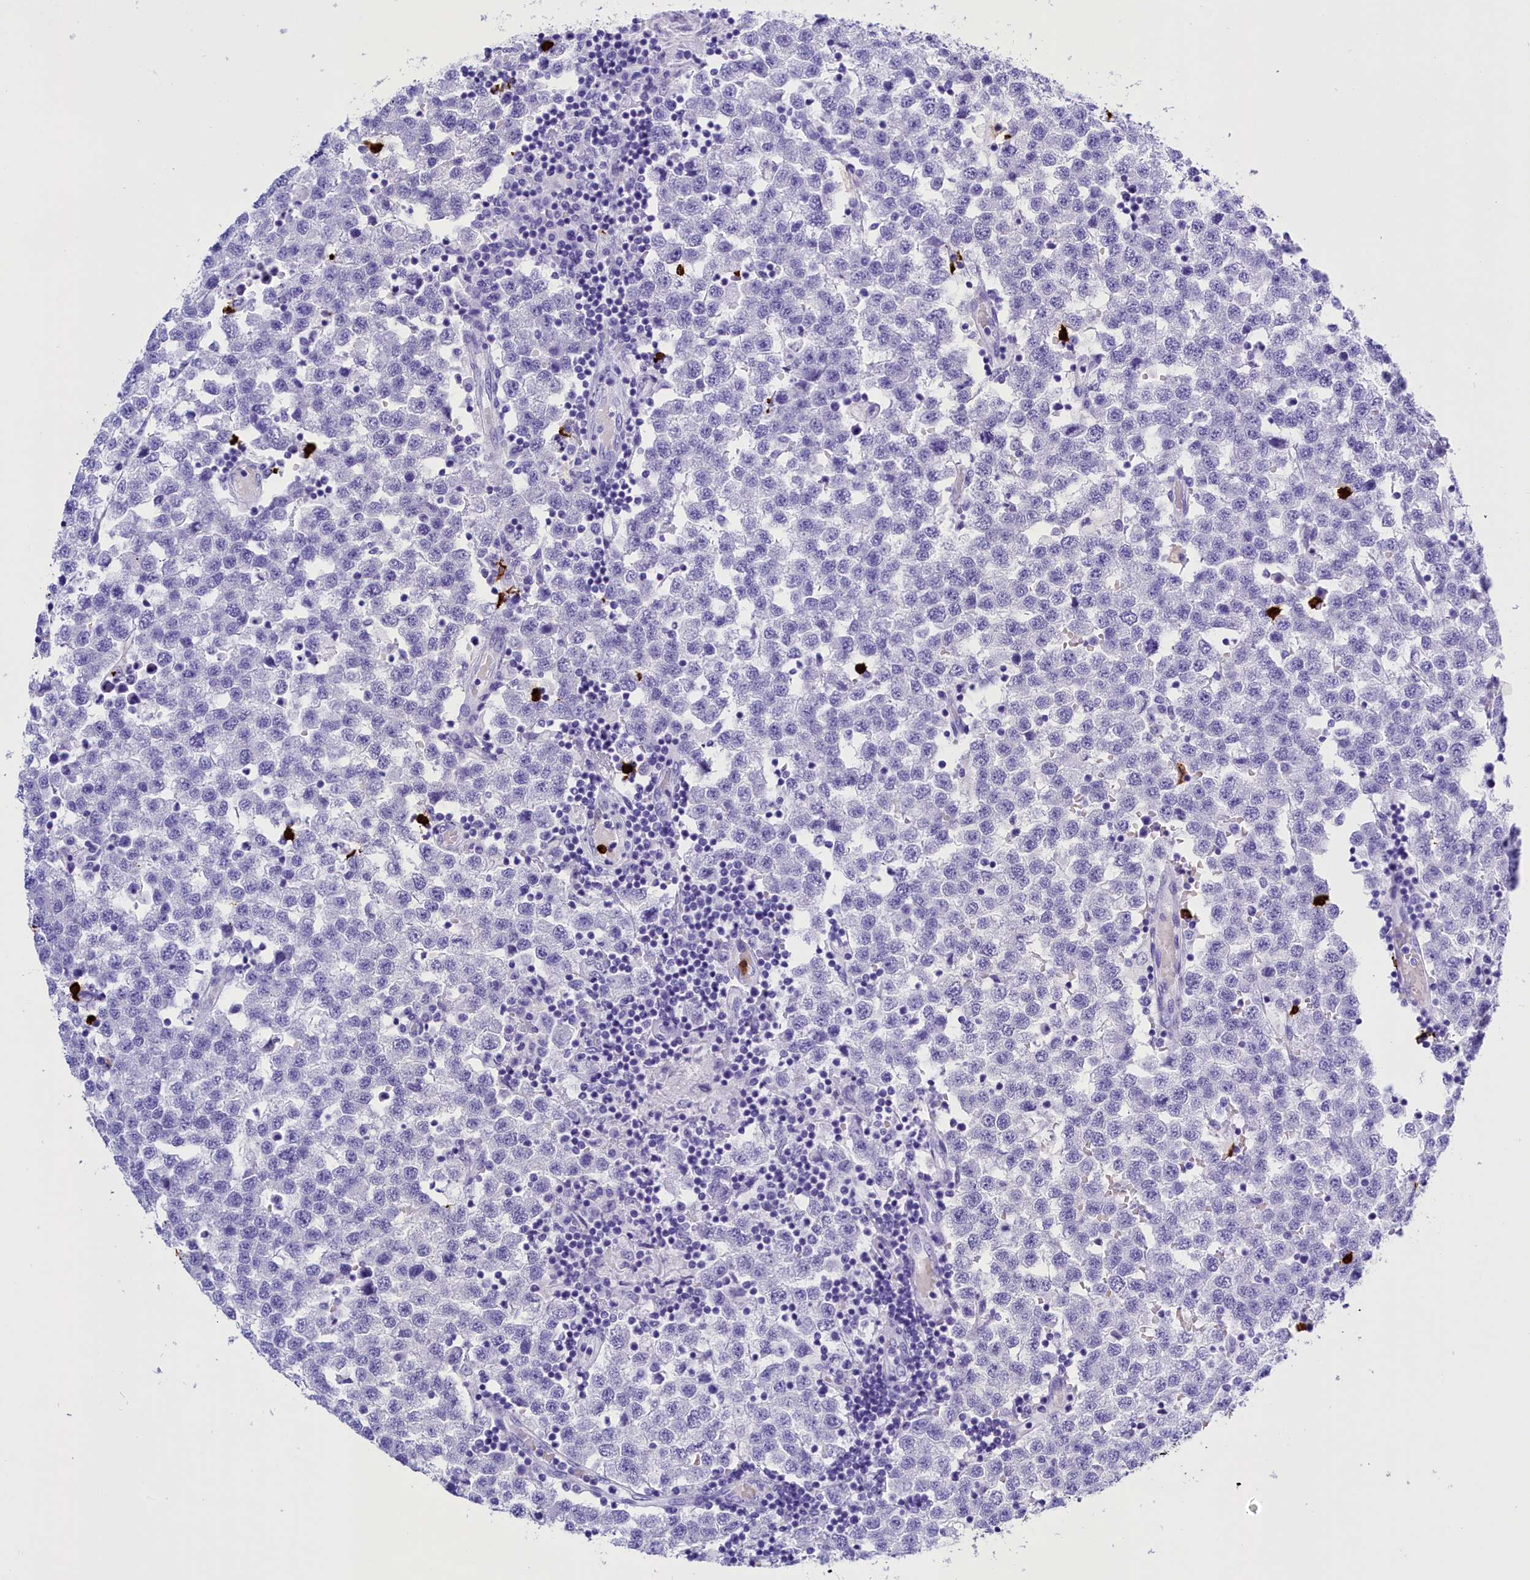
{"staining": {"intensity": "negative", "quantity": "none", "location": "none"}, "tissue": "testis cancer", "cell_type": "Tumor cells", "image_type": "cancer", "snomed": [{"axis": "morphology", "description": "Seminoma, NOS"}, {"axis": "topography", "description": "Testis"}], "caption": "High power microscopy micrograph of an immunohistochemistry image of testis seminoma, revealing no significant staining in tumor cells. (IHC, brightfield microscopy, high magnification).", "gene": "CLC", "patient": {"sex": "male", "age": 34}}